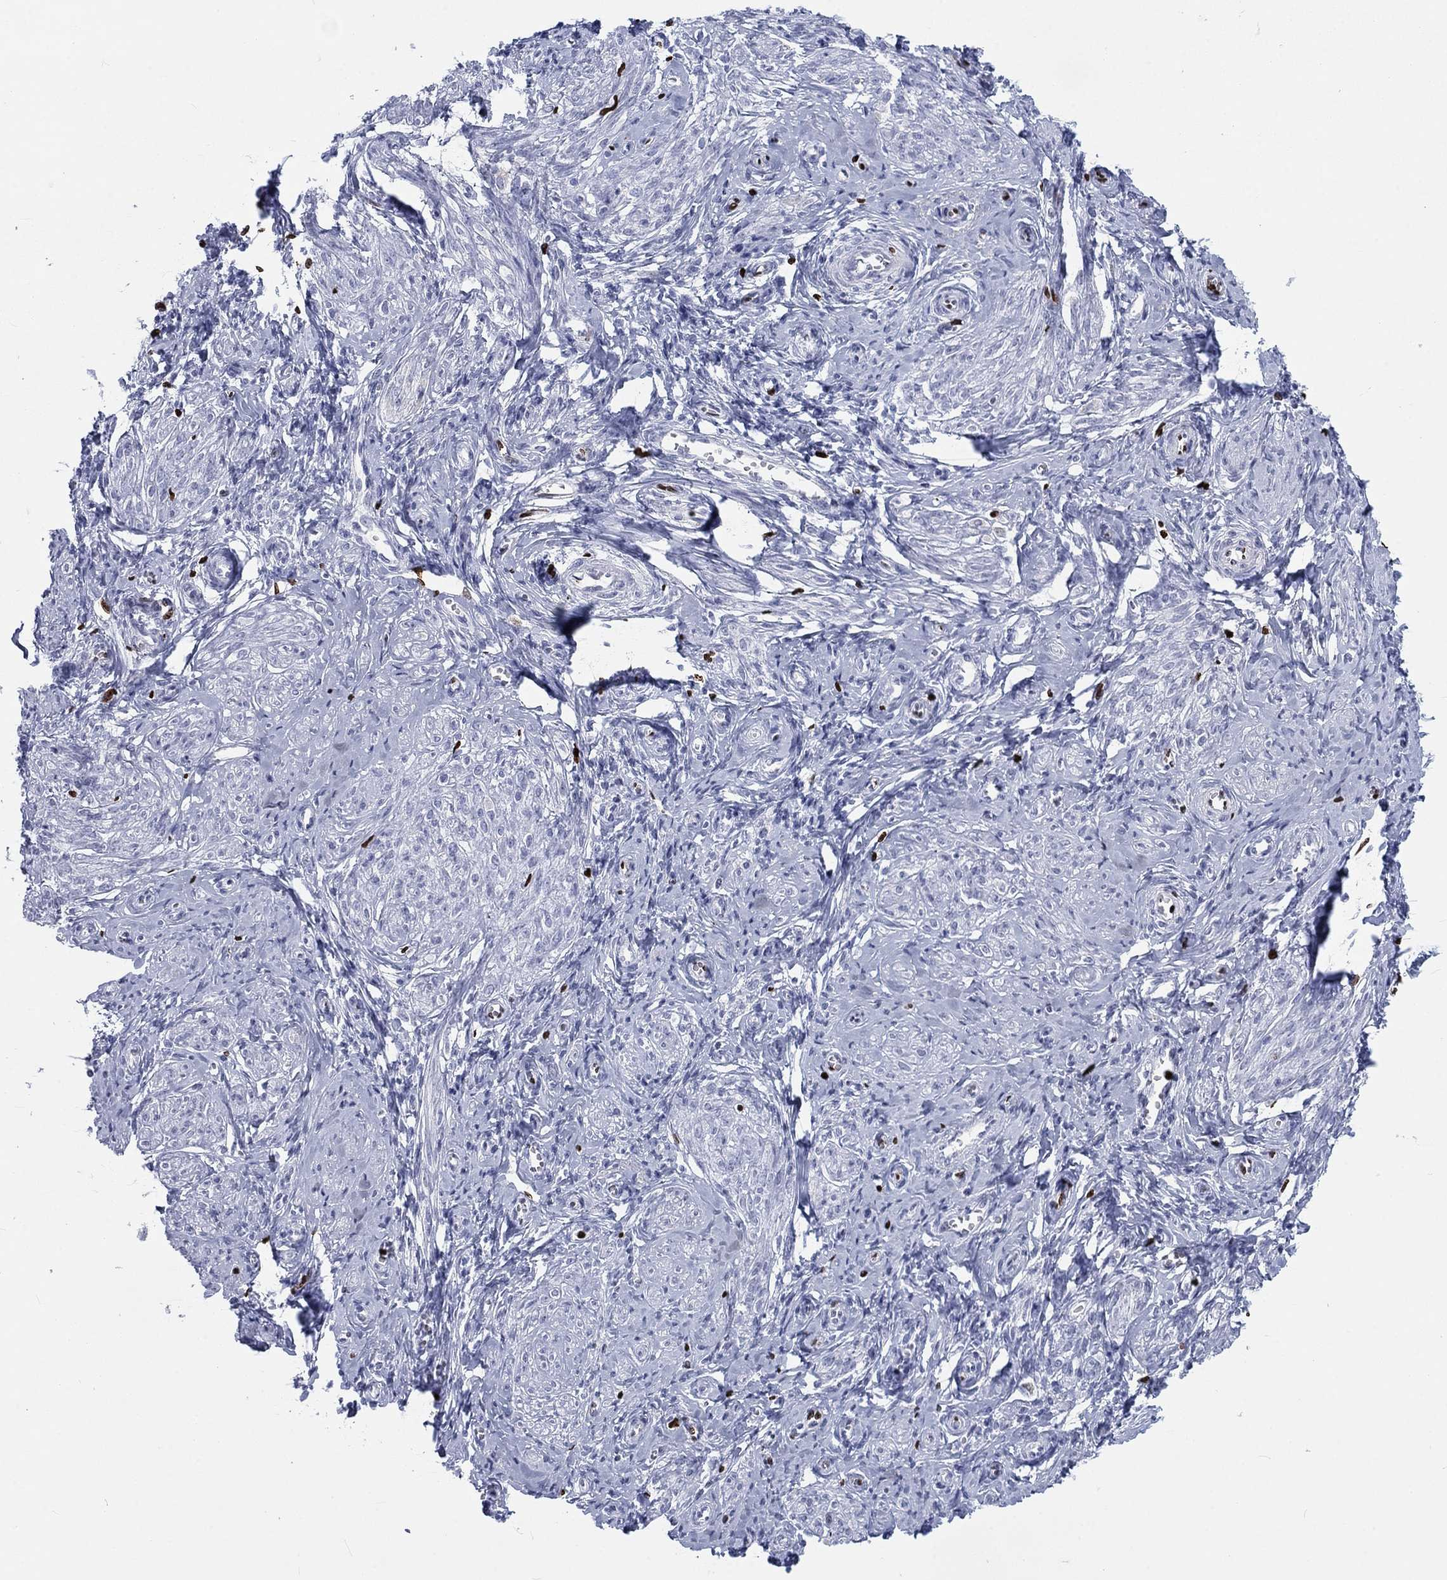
{"staining": {"intensity": "strong", "quantity": "<25%", "location": "nuclear"}, "tissue": "endometrium", "cell_type": "Cells in endometrial stroma", "image_type": "normal", "snomed": [{"axis": "morphology", "description": "Normal tissue, NOS"}, {"axis": "topography", "description": "Cervix"}, {"axis": "topography", "description": "Endometrium"}], "caption": "Protein expression analysis of unremarkable endometrium exhibits strong nuclear positivity in about <25% of cells in endometrial stroma. (DAB IHC, brown staining for protein, blue staining for nuclei).", "gene": "H1", "patient": {"sex": "female", "age": 37}}